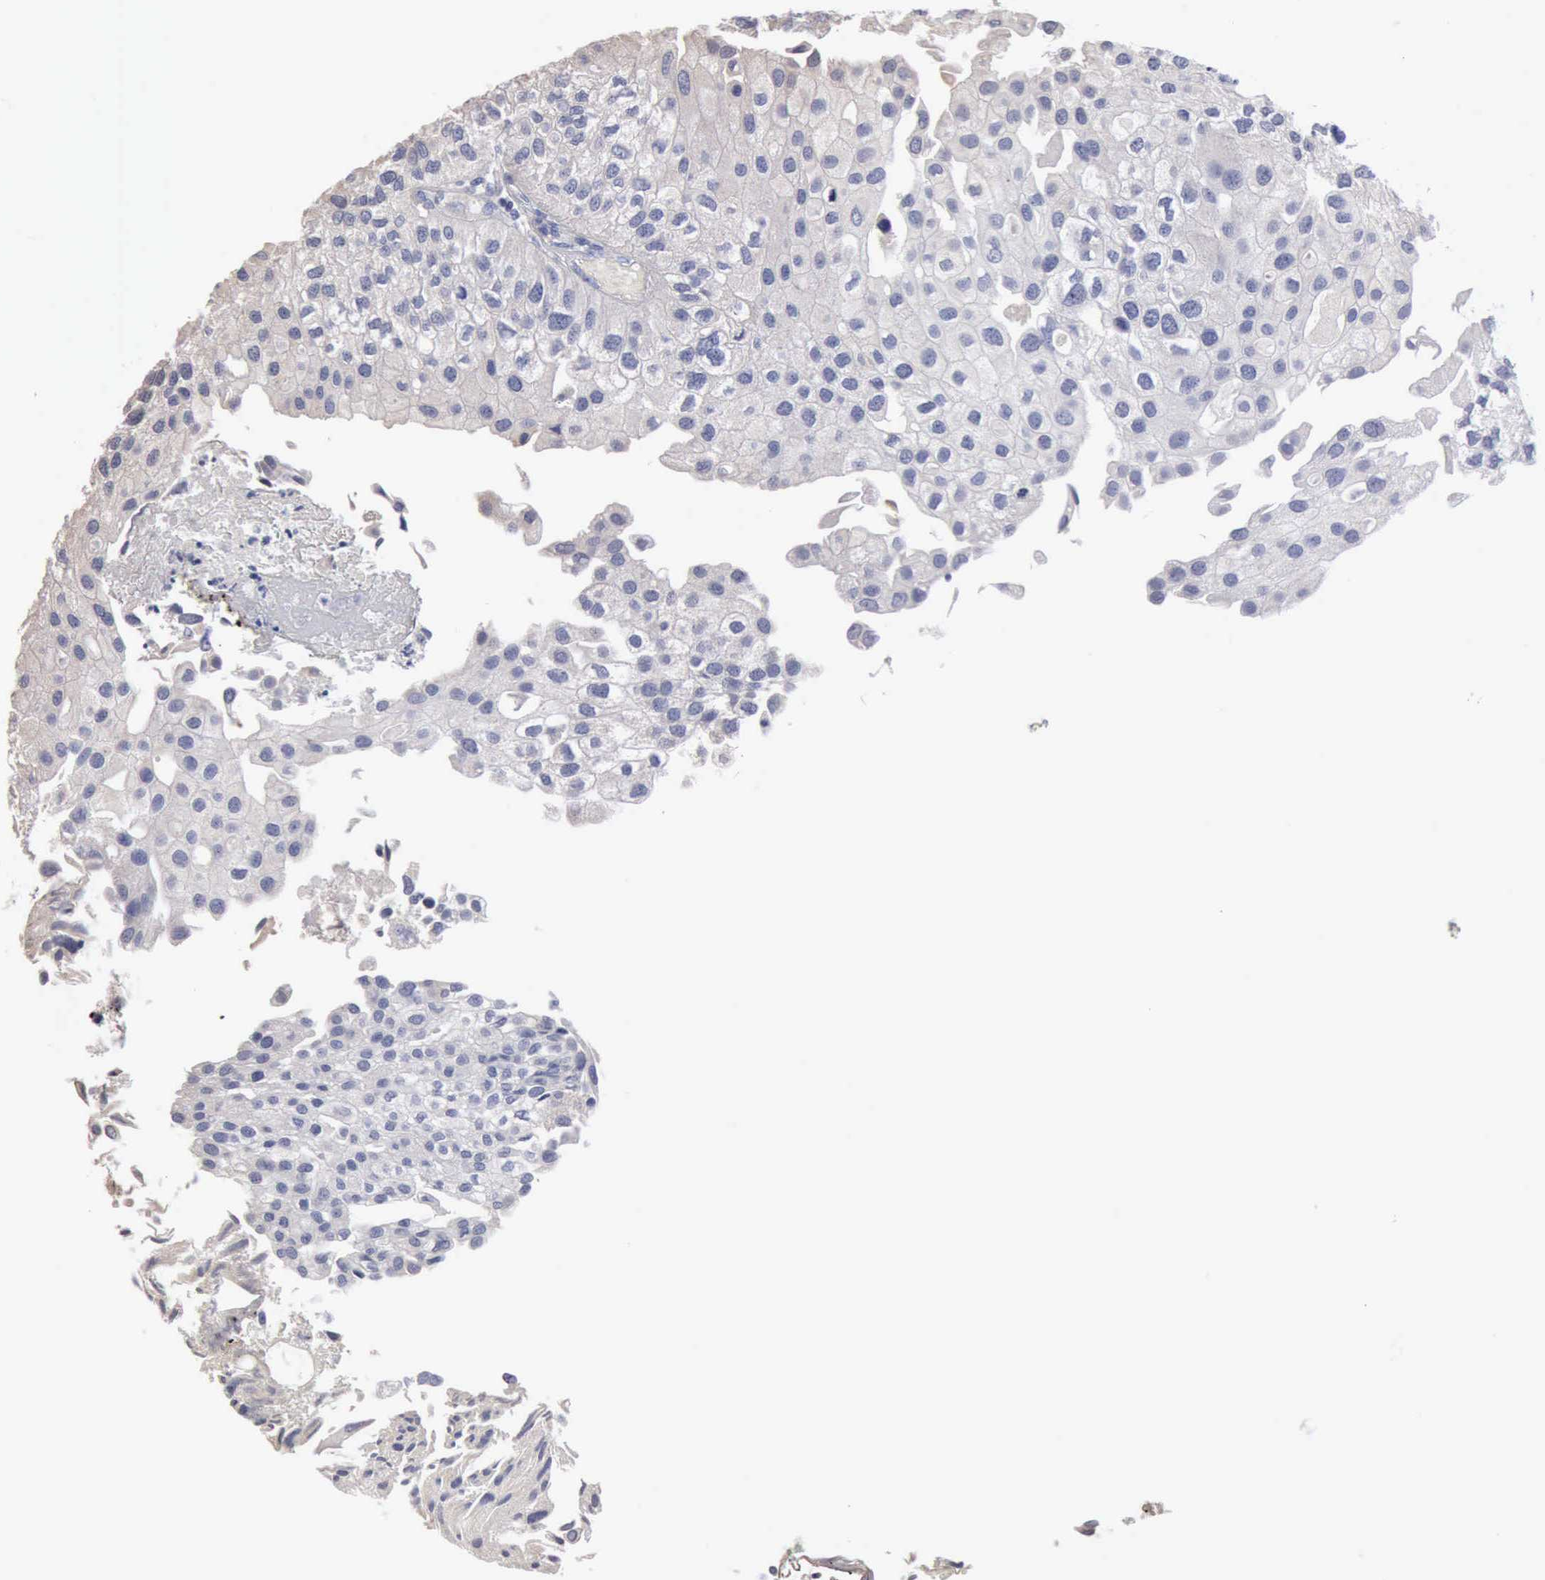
{"staining": {"intensity": "negative", "quantity": "none", "location": "none"}, "tissue": "urothelial cancer", "cell_type": "Tumor cells", "image_type": "cancer", "snomed": [{"axis": "morphology", "description": "Urothelial carcinoma, Low grade"}, {"axis": "topography", "description": "Urinary bladder"}], "caption": "Immunohistochemical staining of human urothelial cancer shows no significant positivity in tumor cells.", "gene": "KRT6B", "patient": {"sex": "female", "age": 89}}